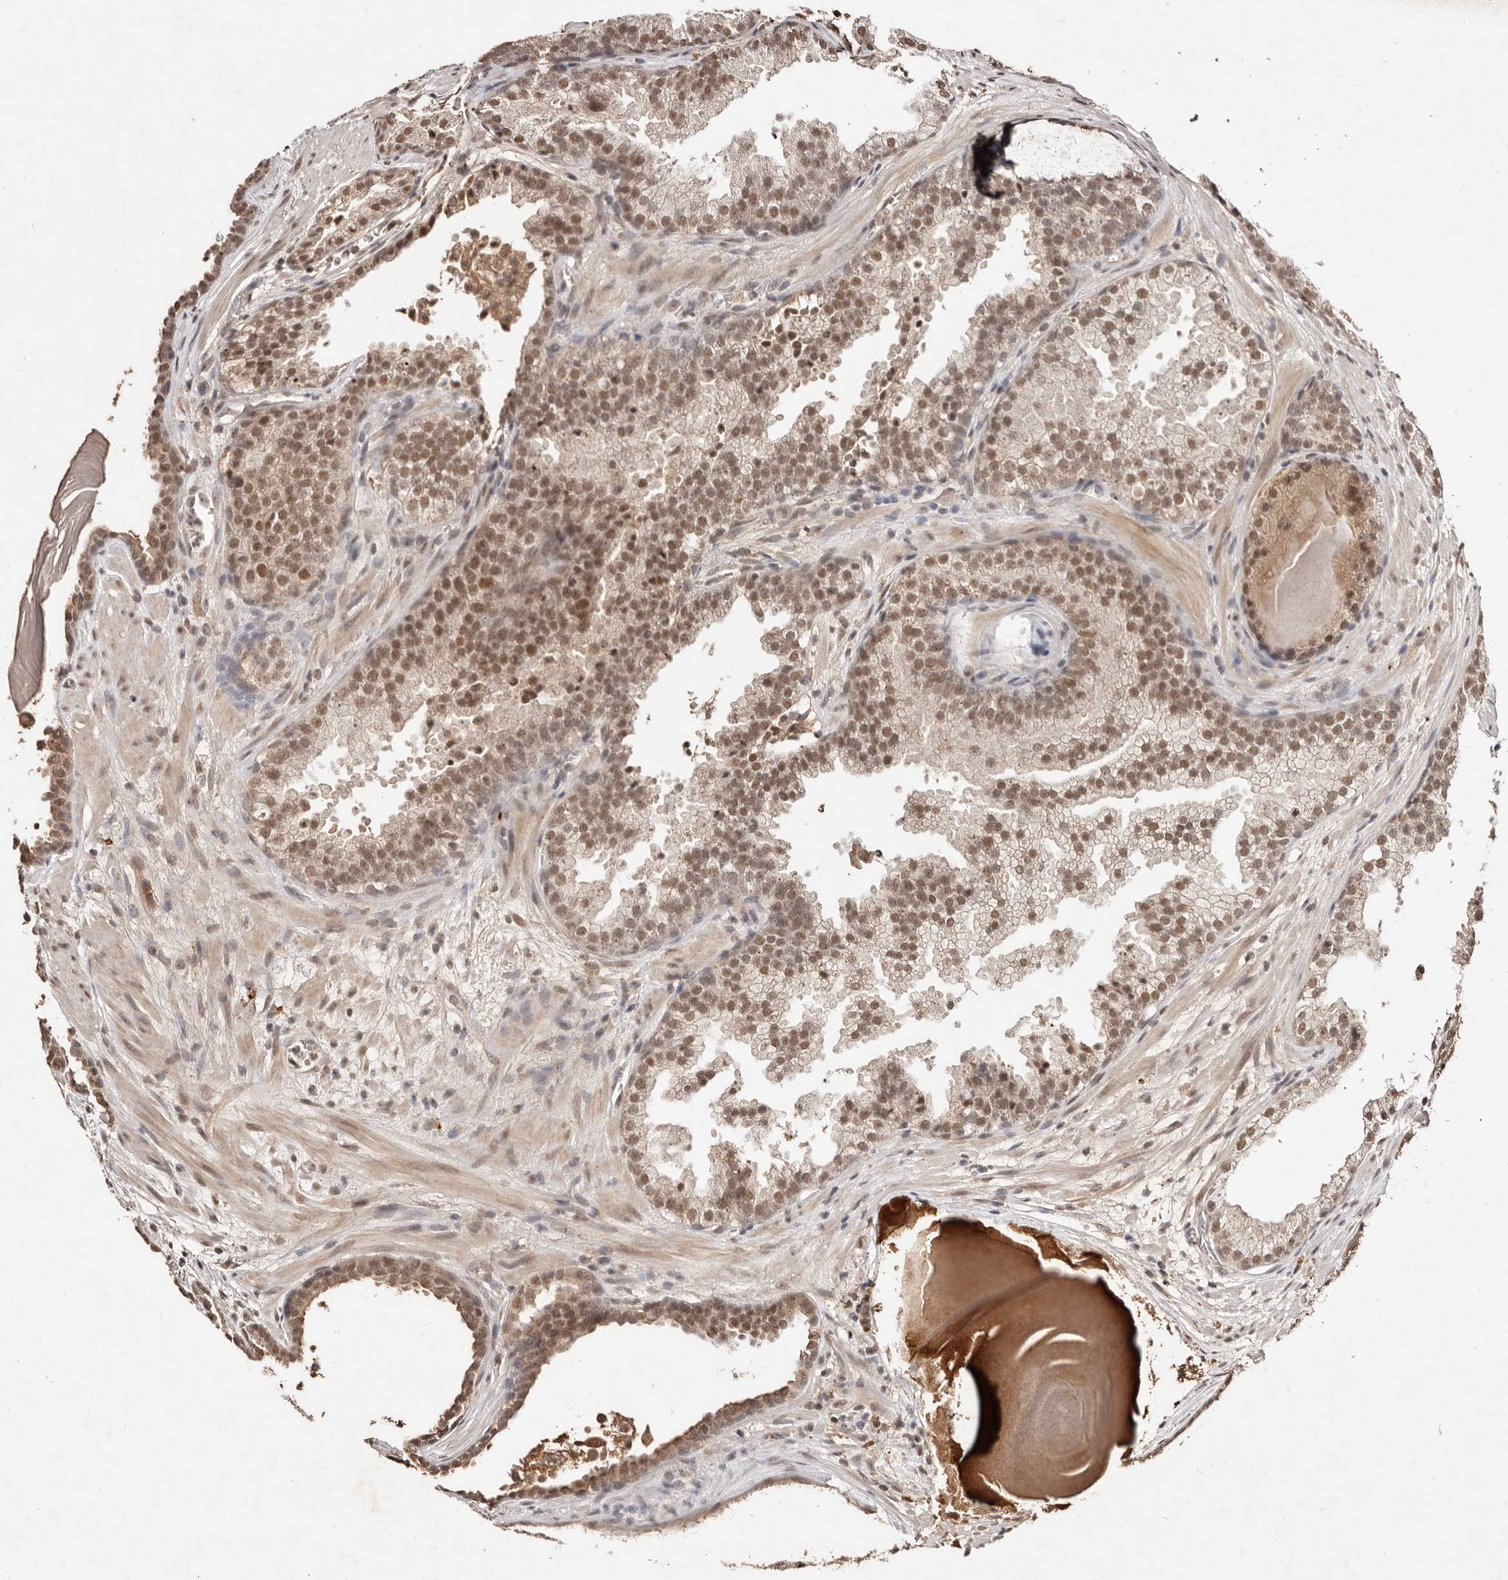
{"staining": {"intensity": "moderate", "quantity": ">75%", "location": "nuclear"}, "tissue": "prostate cancer", "cell_type": "Tumor cells", "image_type": "cancer", "snomed": [{"axis": "morphology", "description": "Adenocarcinoma, High grade"}, {"axis": "topography", "description": "Prostate"}], "caption": "Prostate high-grade adenocarcinoma stained with immunohistochemistry demonstrates moderate nuclear staining in about >75% of tumor cells.", "gene": "BICRAL", "patient": {"sex": "male", "age": 62}}